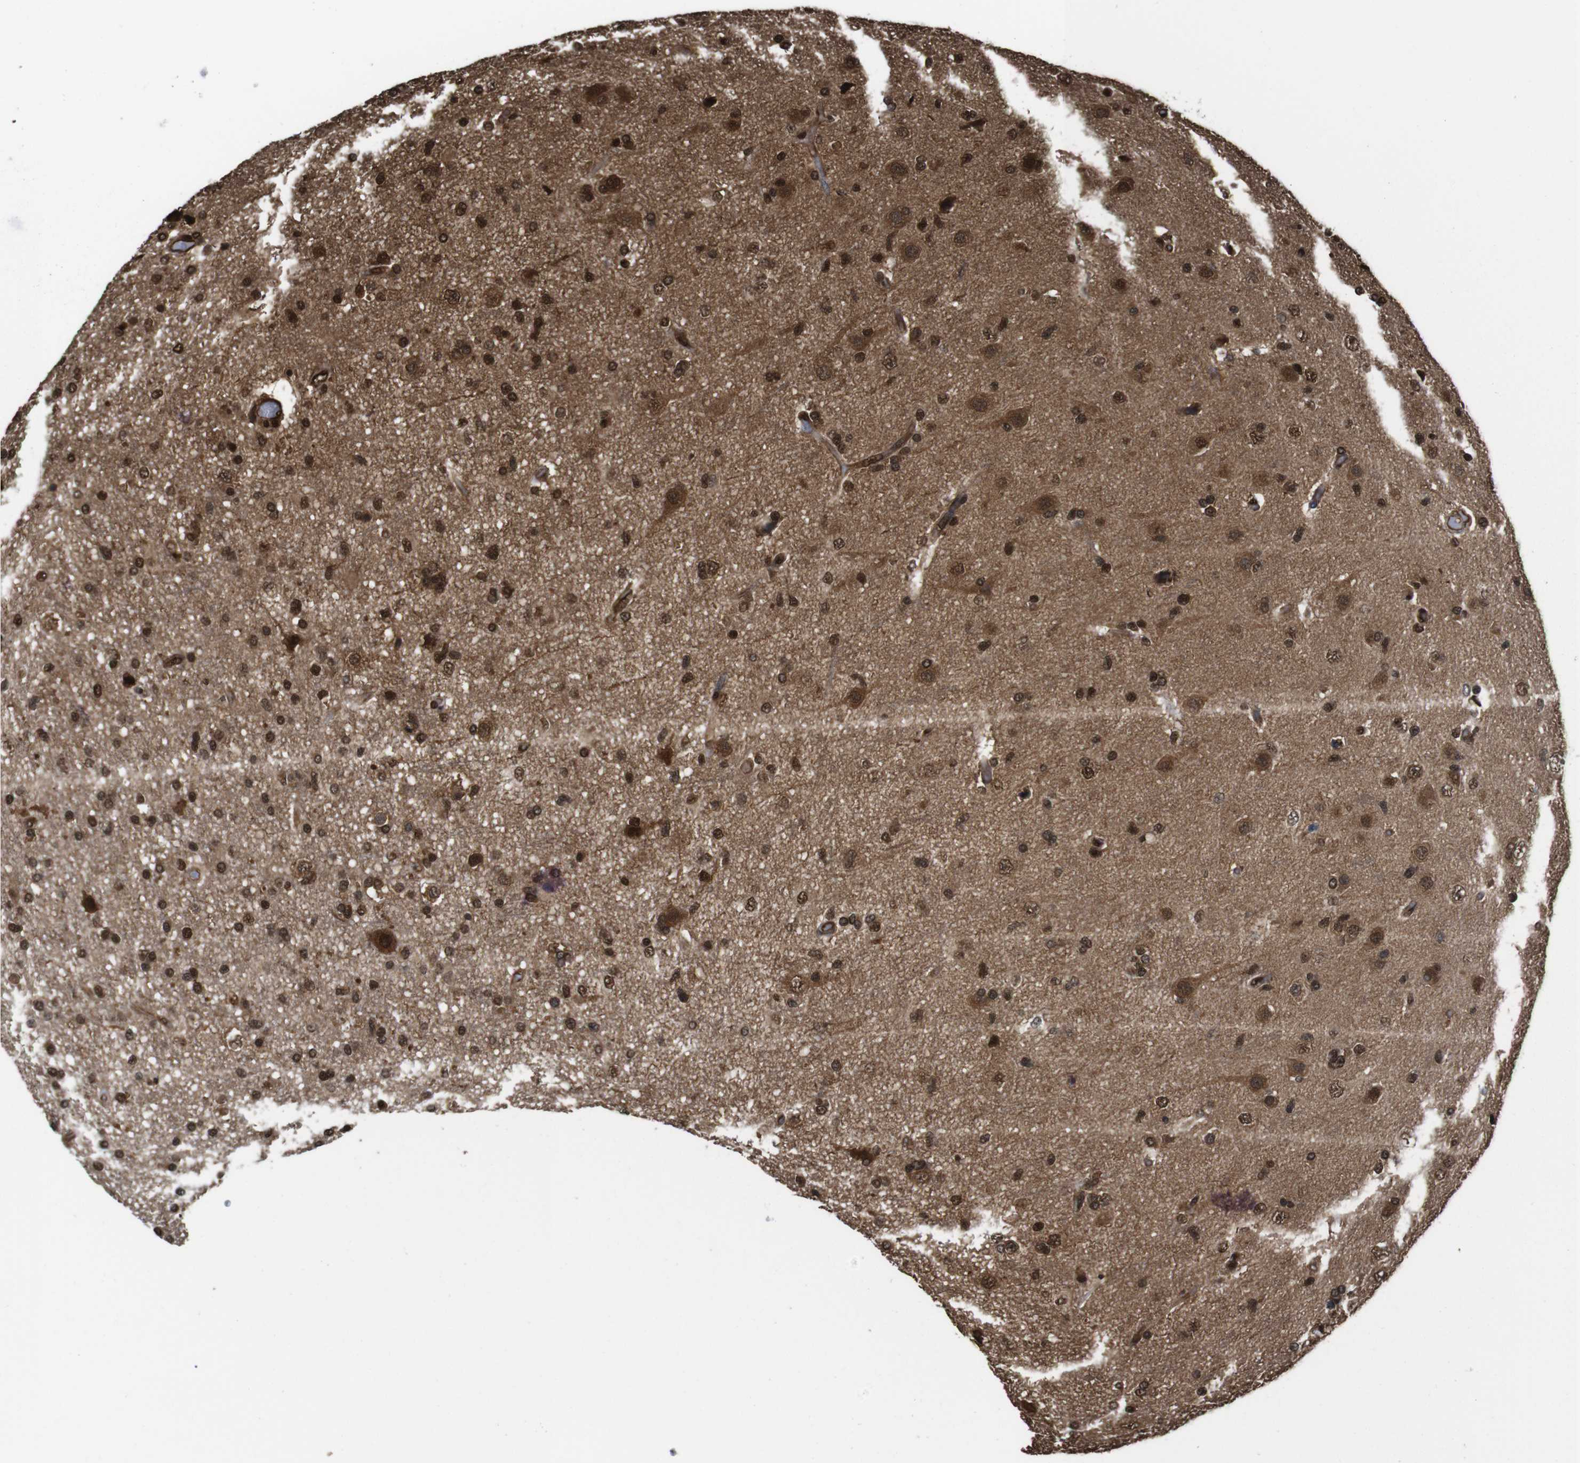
{"staining": {"intensity": "strong", "quantity": ">75%", "location": "cytoplasmic/membranous,nuclear"}, "tissue": "glioma", "cell_type": "Tumor cells", "image_type": "cancer", "snomed": [{"axis": "morphology", "description": "Glioma, malignant, High grade"}, {"axis": "topography", "description": "Brain"}], "caption": "IHC histopathology image of neoplastic tissue: malignant glioma (high-grade) stained using immunohistochemistry shows high levels of strong protein expression localized specifically in the cytoplasmic/membranous and nuclear of tumor cells, appearing as a cytoplasmic/membranous and nuclear brown color.", "gene": "VCP", "patient": {"sex": "male", "age": 33}}